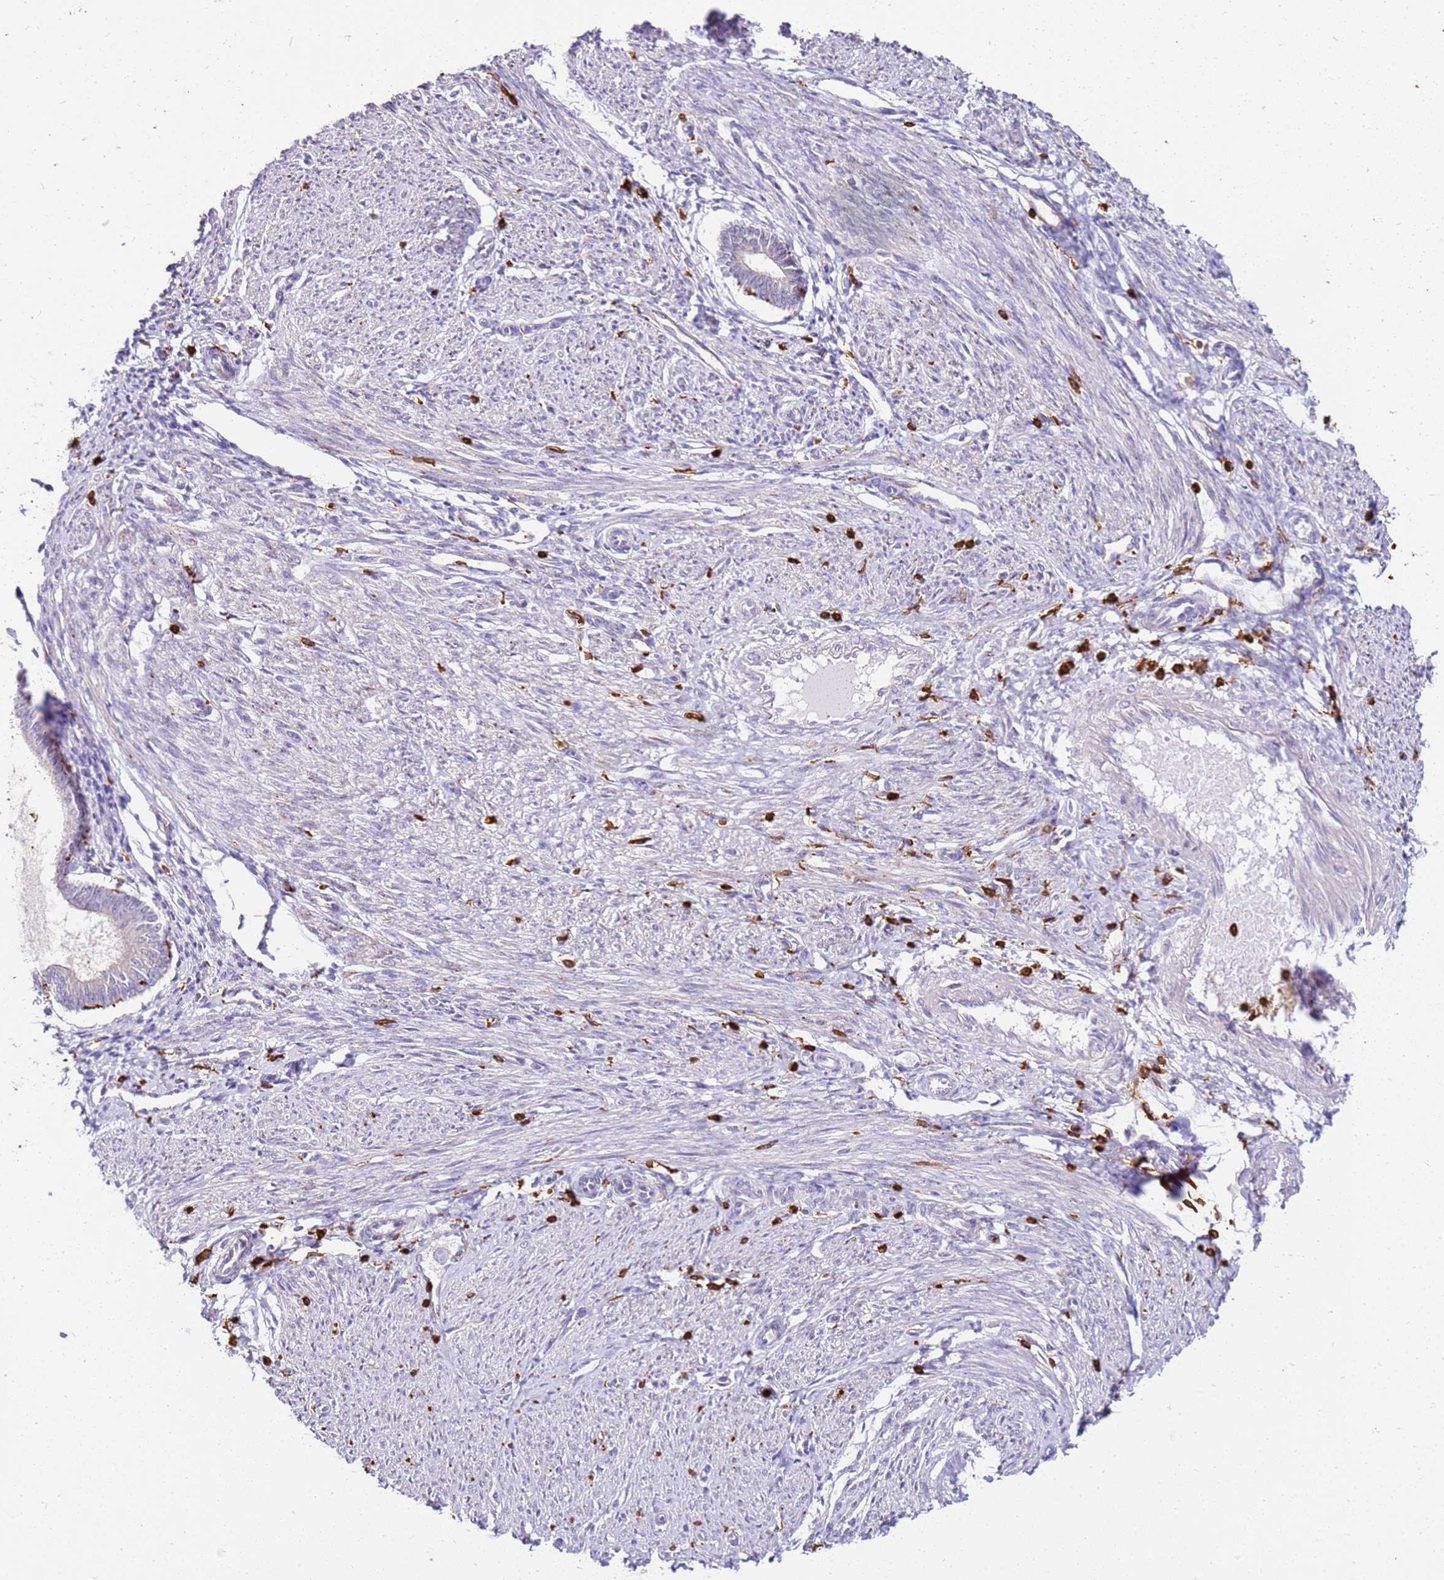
{"staining": {"intensity": "negative", "quantity": "none", "location": "none"}, "tissue": "endometrial cancer", "cell_type": "Tumor cells", "image_type": "cancer", "snomed": [{"axis": "morphology", "description": "Adenocarcinoma, NOS"}, {"axis": "topography", "description": "Endometrium"}], "caption": "Endometrial cancer (adenocarcinoma) was stained to show a protein in brown. There is no significant staining in tumor cells.", "gene": "CORO1A", "patient": {"sex": "female", "age": 58}}